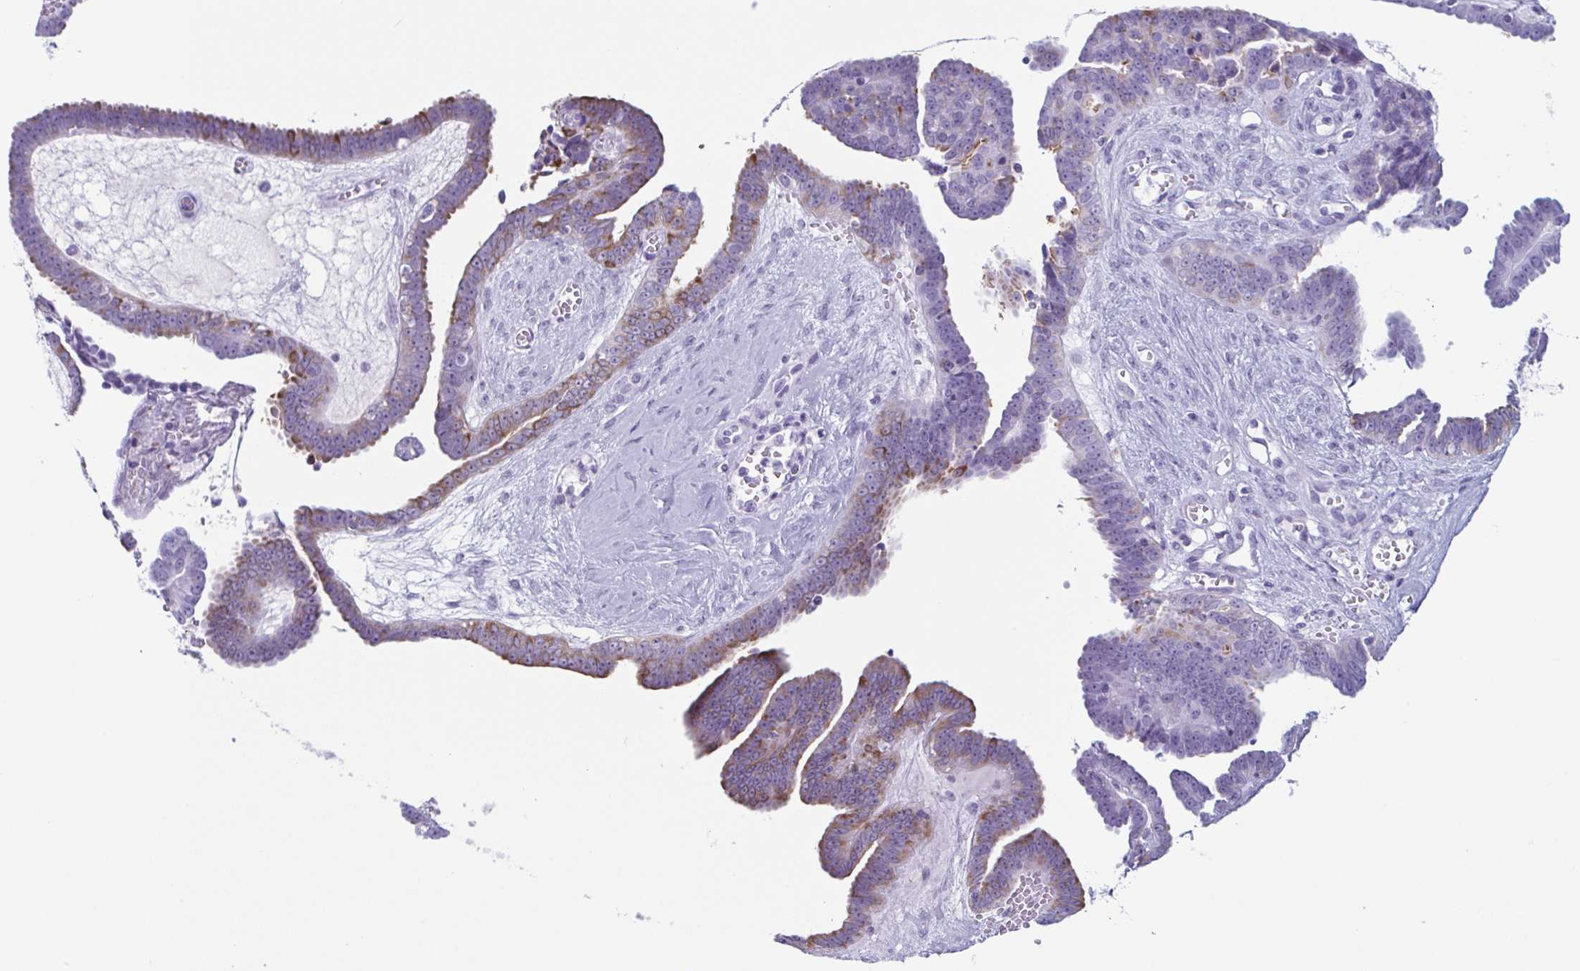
{"staining": {"intensity": "weak", "quantity": "25%-75%", "location": "cytoplasmic/membranous"}, "tissue": "ovarian cancer", "cell_type": "Tumor cells", "image_type": "cancer", "snomed": [{"axis": "morphology", "description": "Cystadenocarcinoma, serous, NOS"}, {"axis": "topography", "description": "Ovary"}], "caption": "Immunohistochemical staining of human ovarian serous cystadenocarcinoma exhibits low levels of weak cytoplasmic/membranous protein positivity in approximately 25%-75% of tumor cells.", "gene": "ENKUR", "patient": {"sex": "female", "age": 71}}